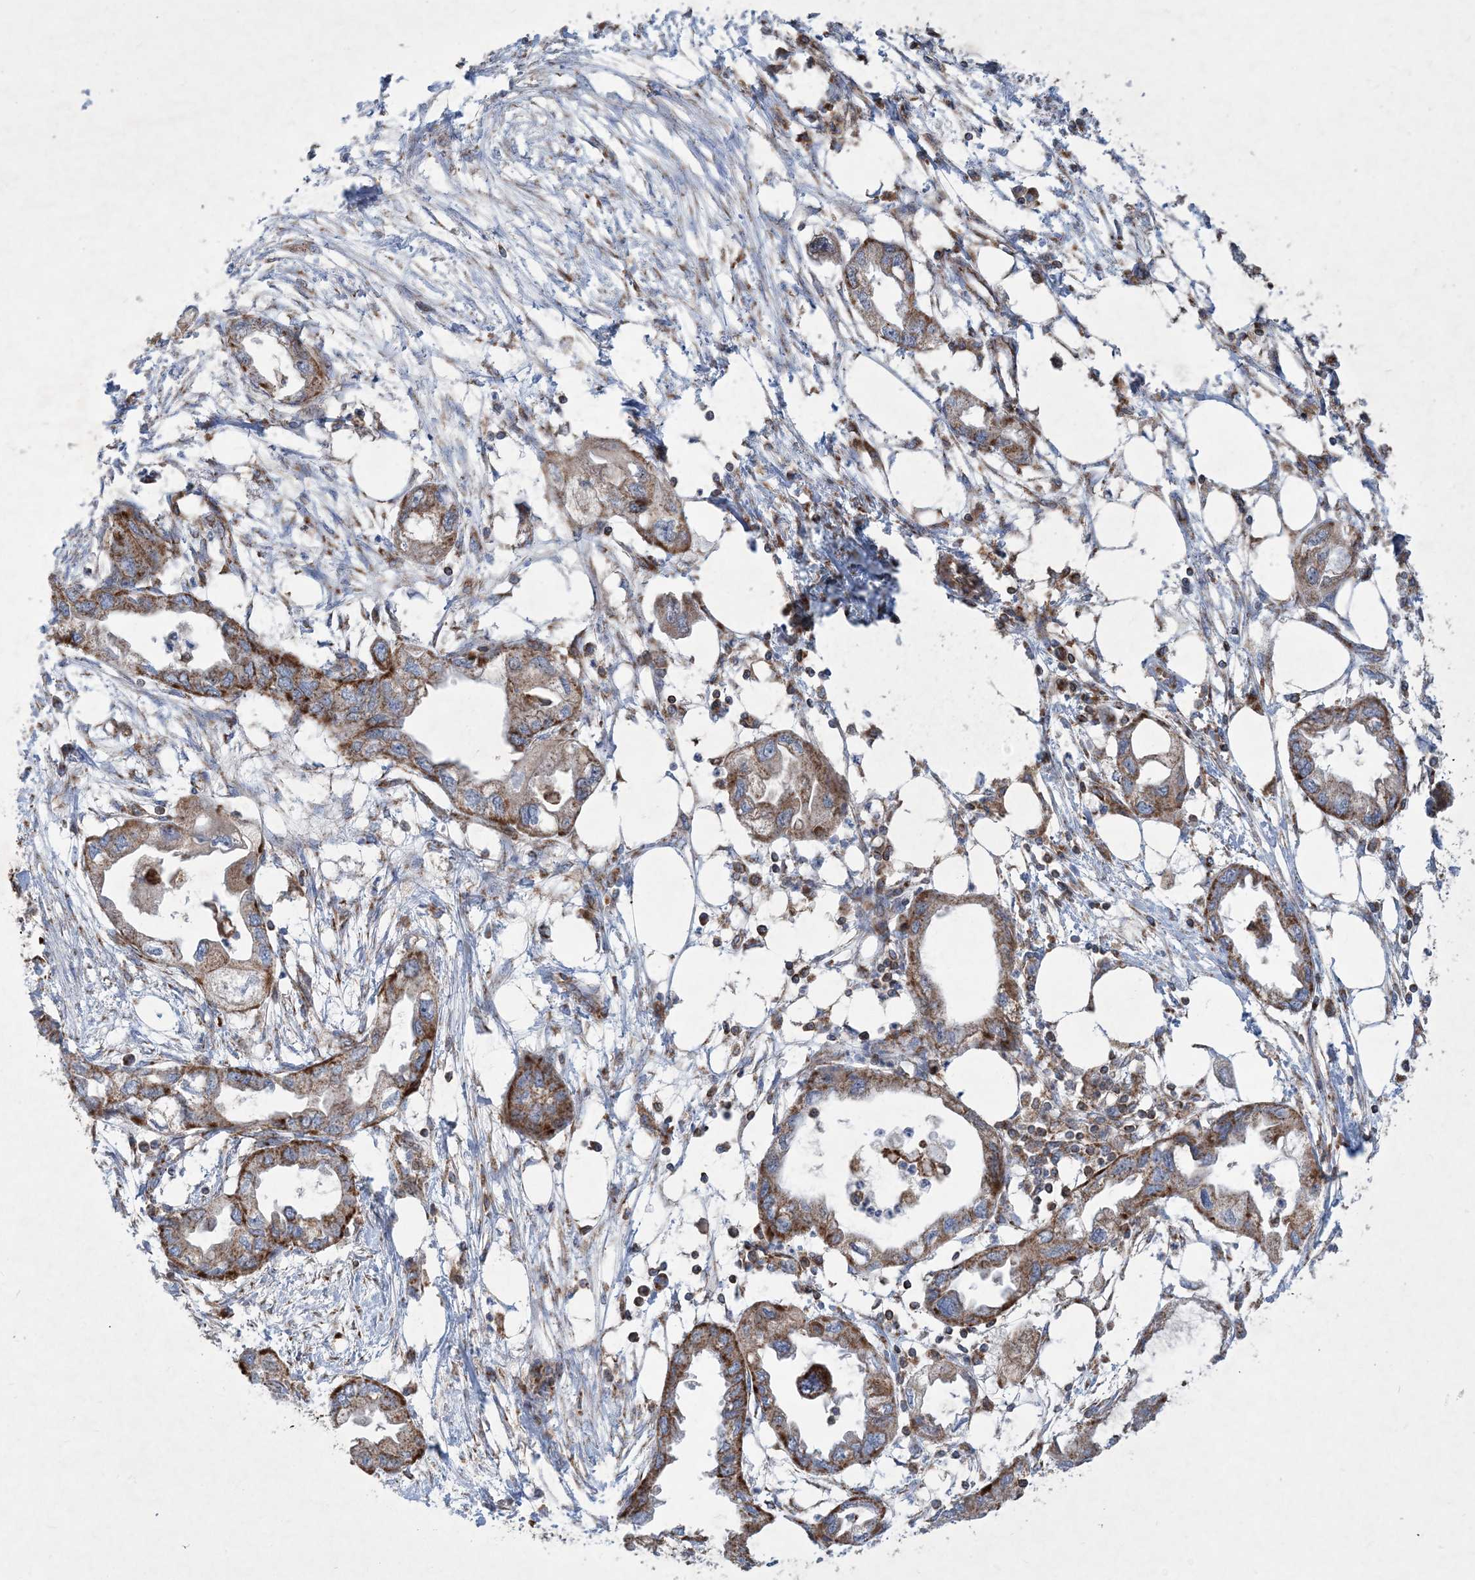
{"staining": {"intensity": "moderate", "quantity": ">75%", "location": "cytoplasmic/membranous"}, "tissue": "endometrial cancer", "cell_type": "Tumor cells", "image_type": "cancer", "snomed": [{"axis": "morphology", "description": "Adenocarcinoma, NOS"}, {"axis": "morphology", "description": "Adenocarcinoma, metastatic, NOS"}, {"axis": "topography", "description": "Adipose tissue"}, {"axis": "topography", "description": "Endometrium"}], "caption": "Tumor cells display moderate cytoplasmic/membranous positivity in approximately >75% of cells in endometrial adenocarcinoma.", "gene": "BEND4", "patient": {"sex": "female", "age": 67}}